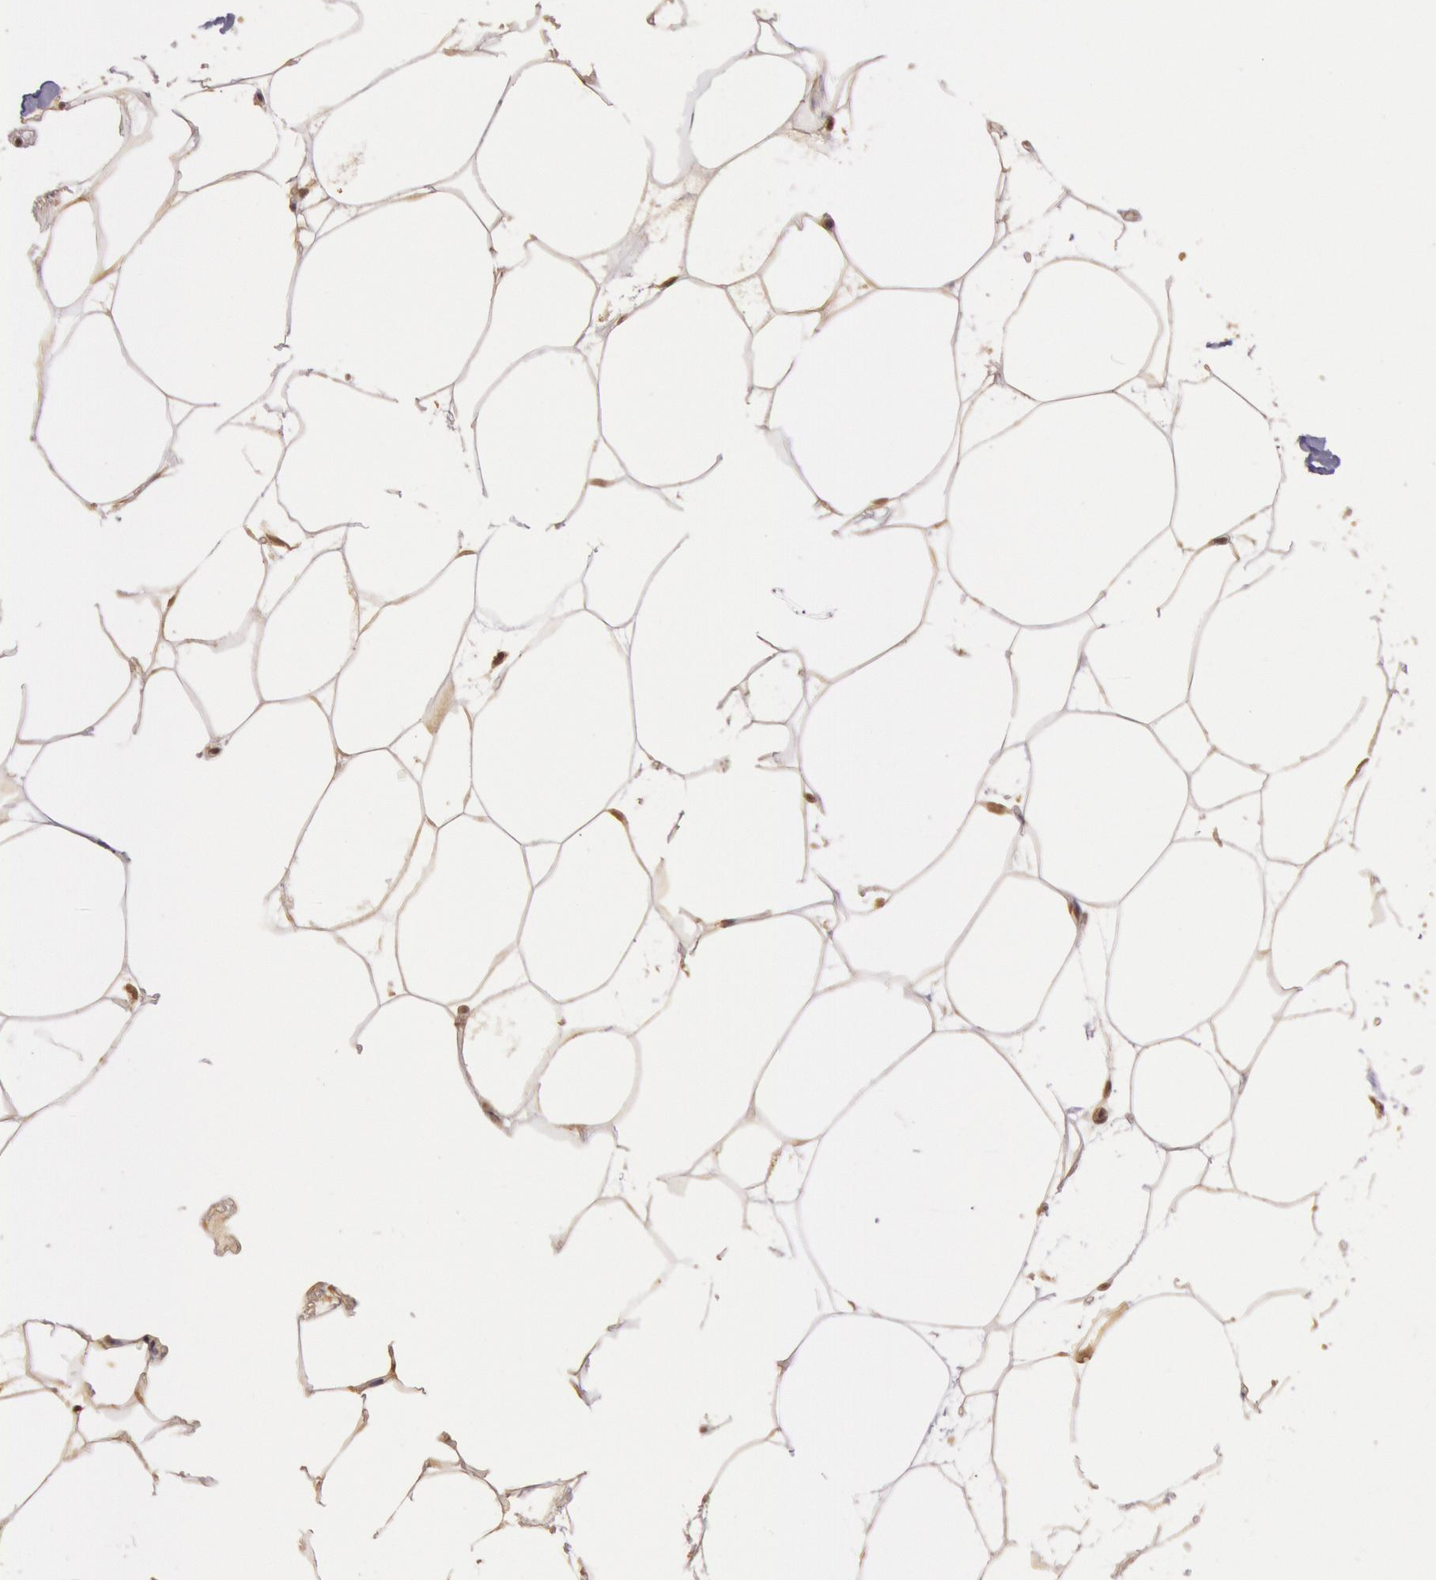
{"staining": {"intensity": "moderate", "quantity": ">75%", "location": "nuclear"}, "tissue": "adipose tissue", "cell_type": "Adipocytes", "image_type": "normal", "snomed": [{"axis": "morphology", "description": "Normal tissue, NOS"}, {"axis": "morphology", "description": "Inflammation, NOS"}, {"axis": "topography", "description": "Lymph node"}, {"axis": "topography", "description": "Peripheral nerve tissue"}], "caption": "IHC of unremarkable adipose tissue displays medium levels of moderate nuclear positivity in approximately >75% of adipocytes.", "gene": "SOD1", "patient": {"sex": "male", "age": 52}}